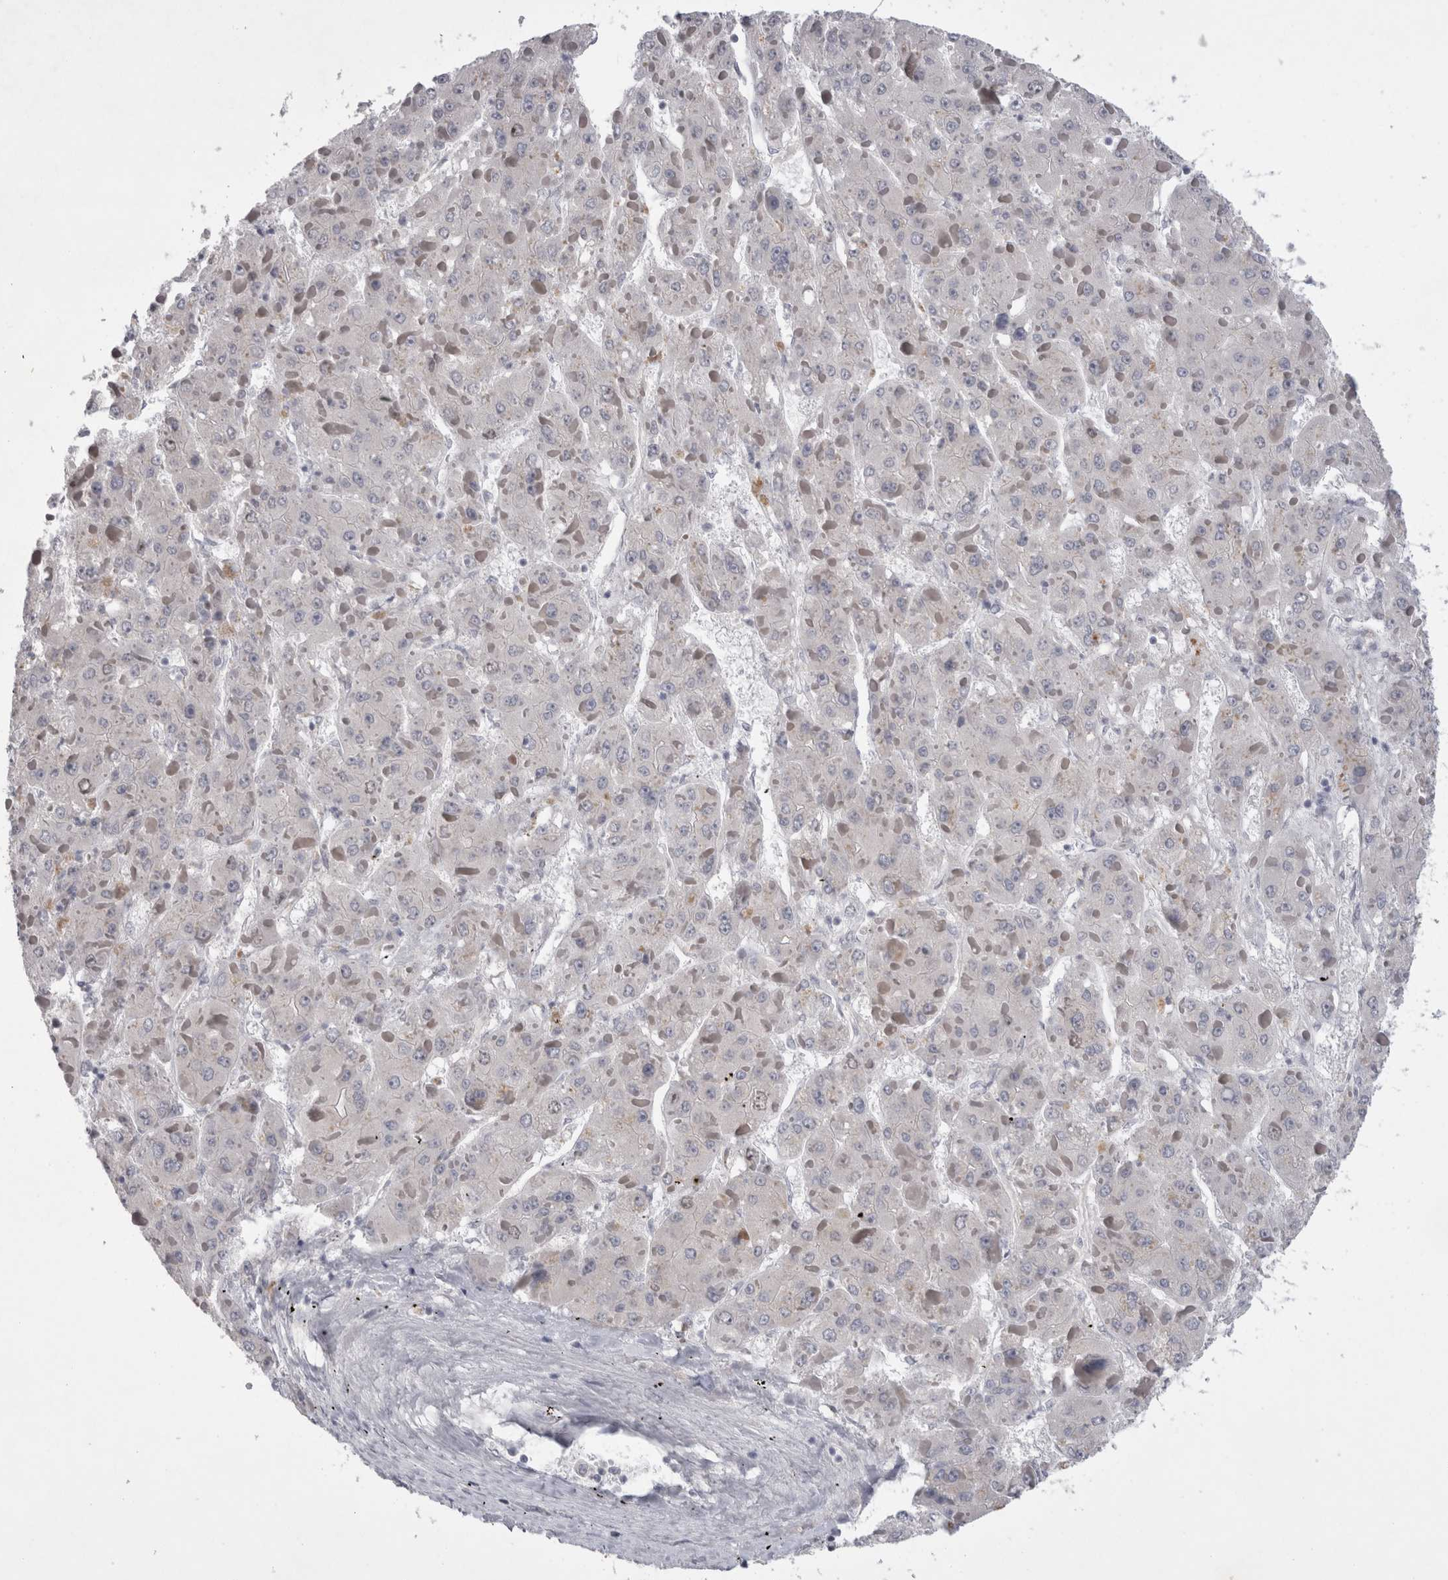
{"staining": {"intensity": "negative", "quantity": "none", "location": "none"}, "tissue": "liver cancer", "cell_type": "Tumor cells", "image_type": "cancer", "snomed": [{"axis": "morphology", "description": "Carcinoma, Hepatocellular, NOS"}, {"axis": "topography", "description": "Liver"}], "caption": "High magnification brightfield microscopy of liver hepatocellular carcinoma stained with DAB (3,3'-diaminobenzidine) (brown) and counterstained with hematoxylin (blue): tumor cells show no significant staining.", "gene": "KIF18B", "patient": {"sex": "female", "age": 73}}